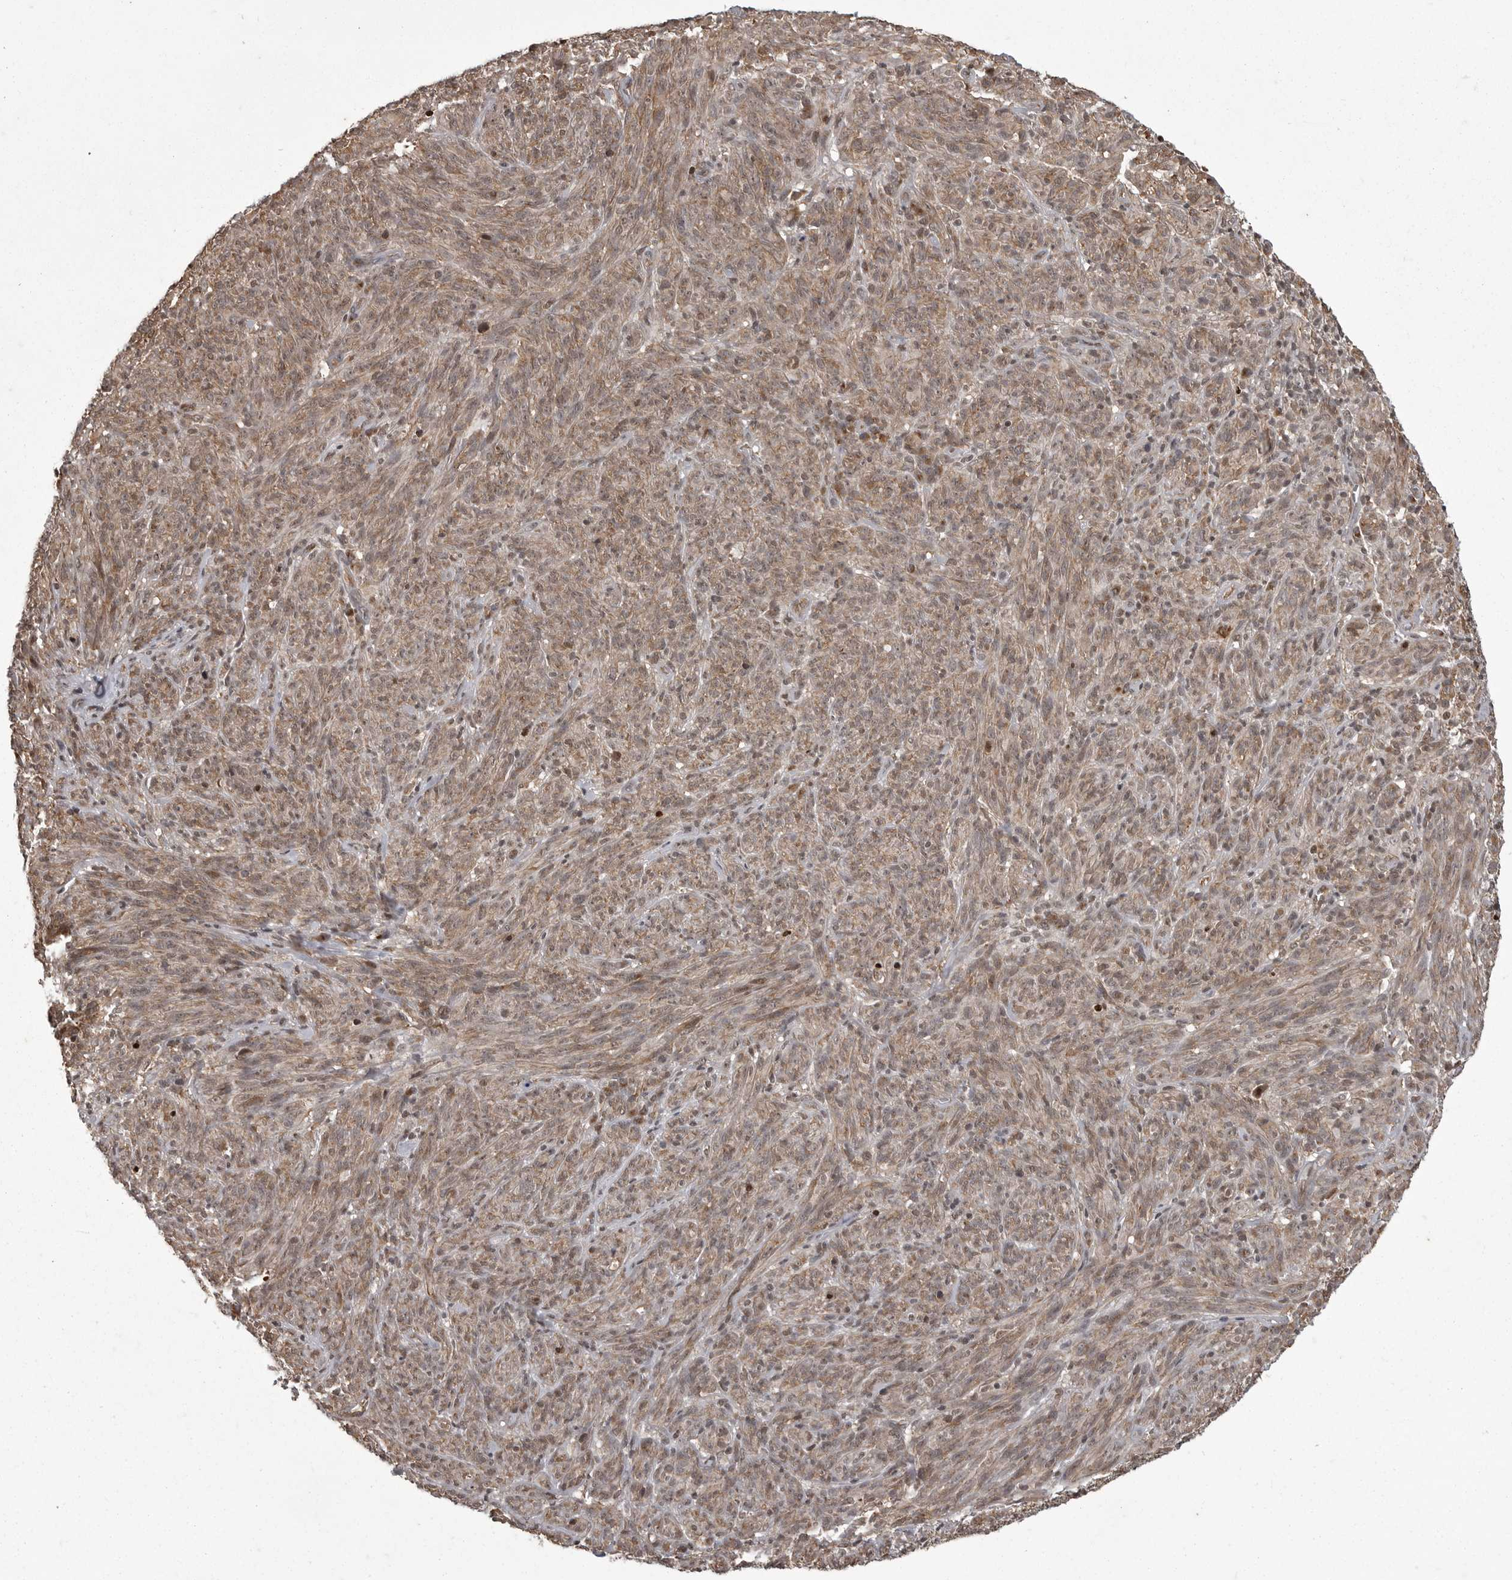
{"staining": {"intensity": "moderate", "quantity": ">75%", "location": "cytoplasmic/membranous"}, "tissue": "melanoma", "cell_type": "Tumor cells", "image_type": "cancer", "snomed": [{"axis": "morphology", "description": "Malignant melanoma, NOS"}, {"axis": "topography", "description": "Skin of head"}], "caption": "This micrograph exhibits melanoma stained with immunohistochemistry to label a protein in brown. The cytoplasmic/membranous of tumor cells show moderate positivity for the protein. Nuclei are counter-stained blue.", "gene": "DNAJC8", "patient": {"sex": "male", "age": 96}}